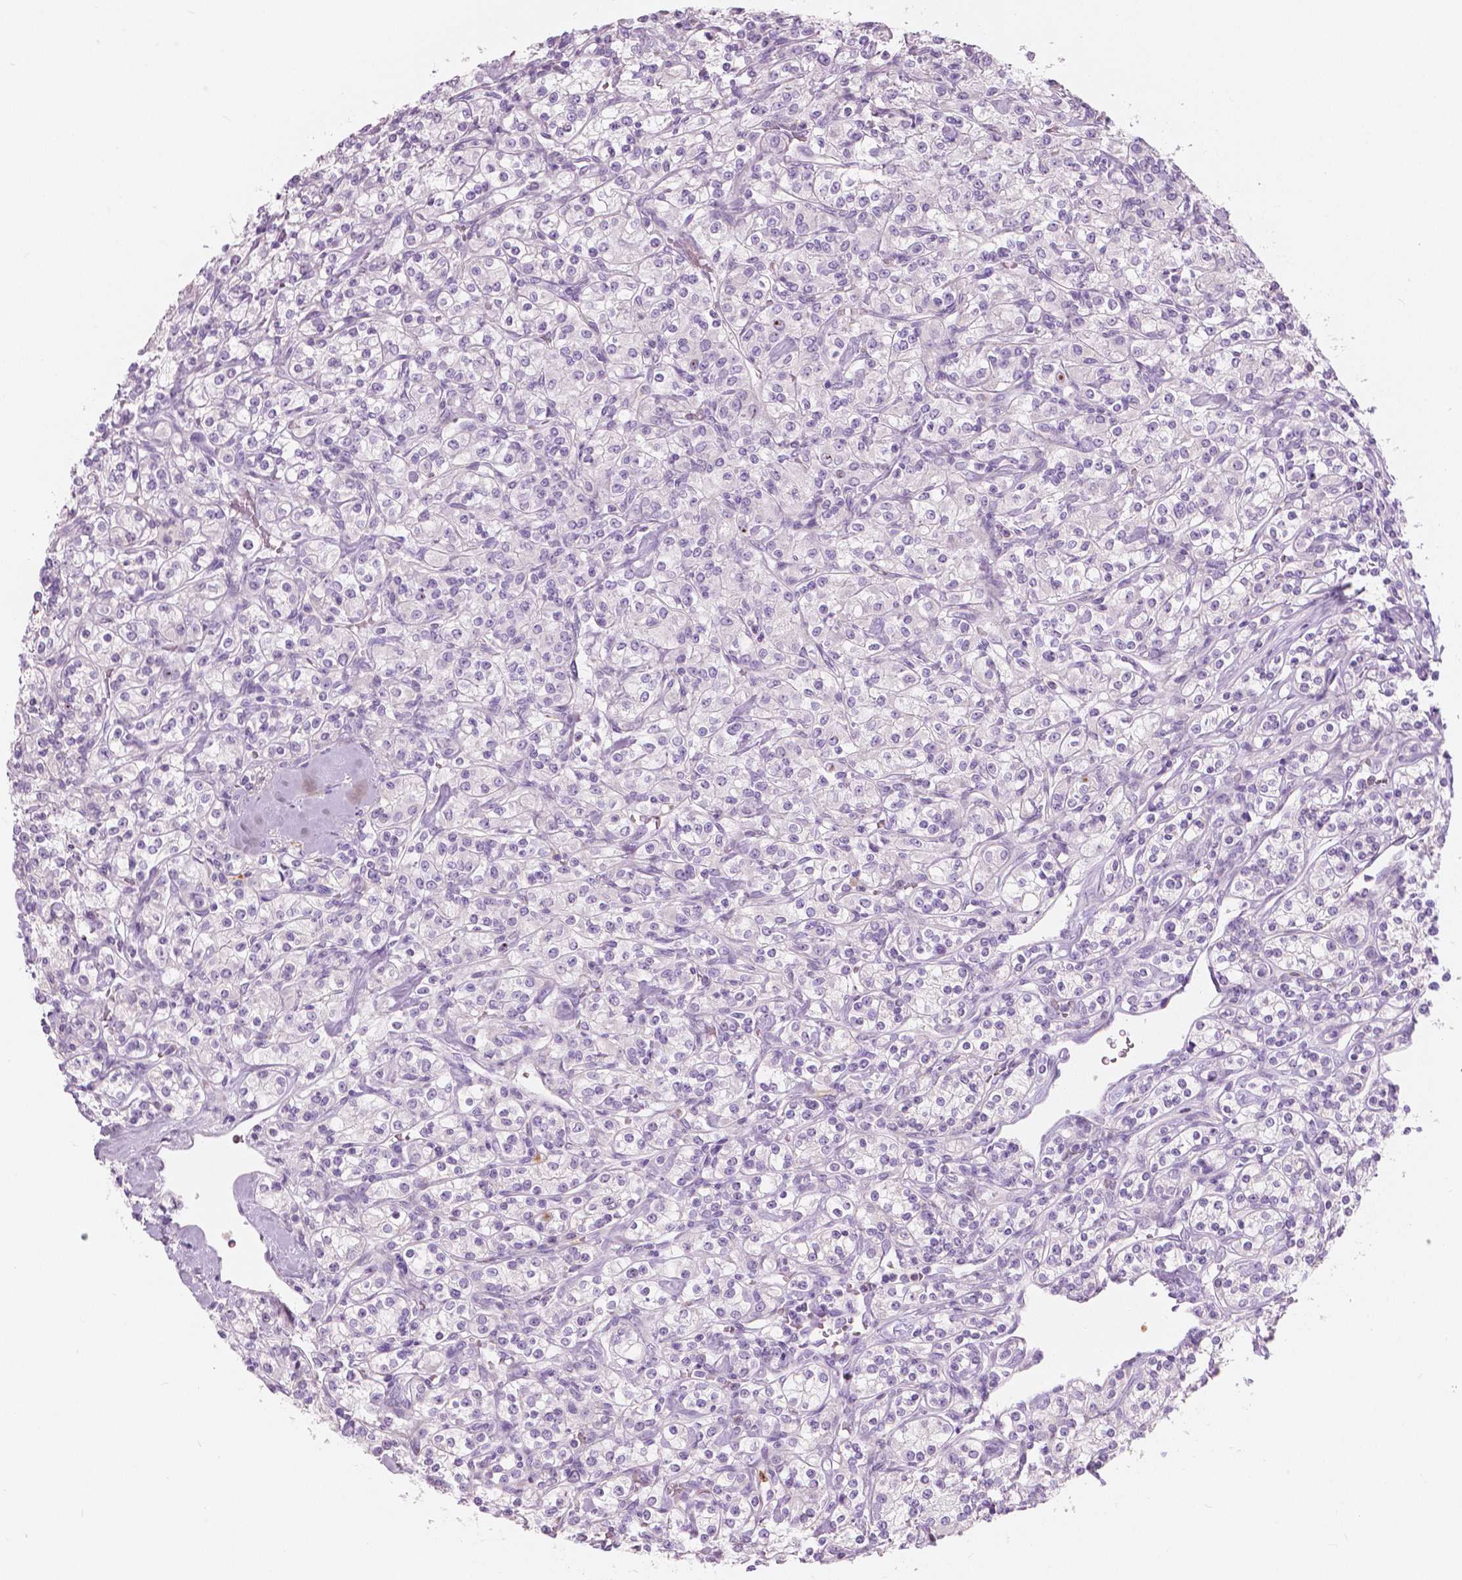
{"staining": {"intensity": "negative", "quantity": "none", "location": "none"}, "tissue": "renal cancer", "cell_type": "Tumor cells", "image_type": "cancer", "snomed": [{"axis": "morphology", "description": "Adenocarcinoma, NOS"}, {"axis": "topography", "description": "Kidney"}], "caption": "Immunohistochemical staining of human adenocarcinoma (renal) shows no significant positivity in tumor cells.", "gene": "CXCR2", "patient": {"sex": "male", "age": 77}}